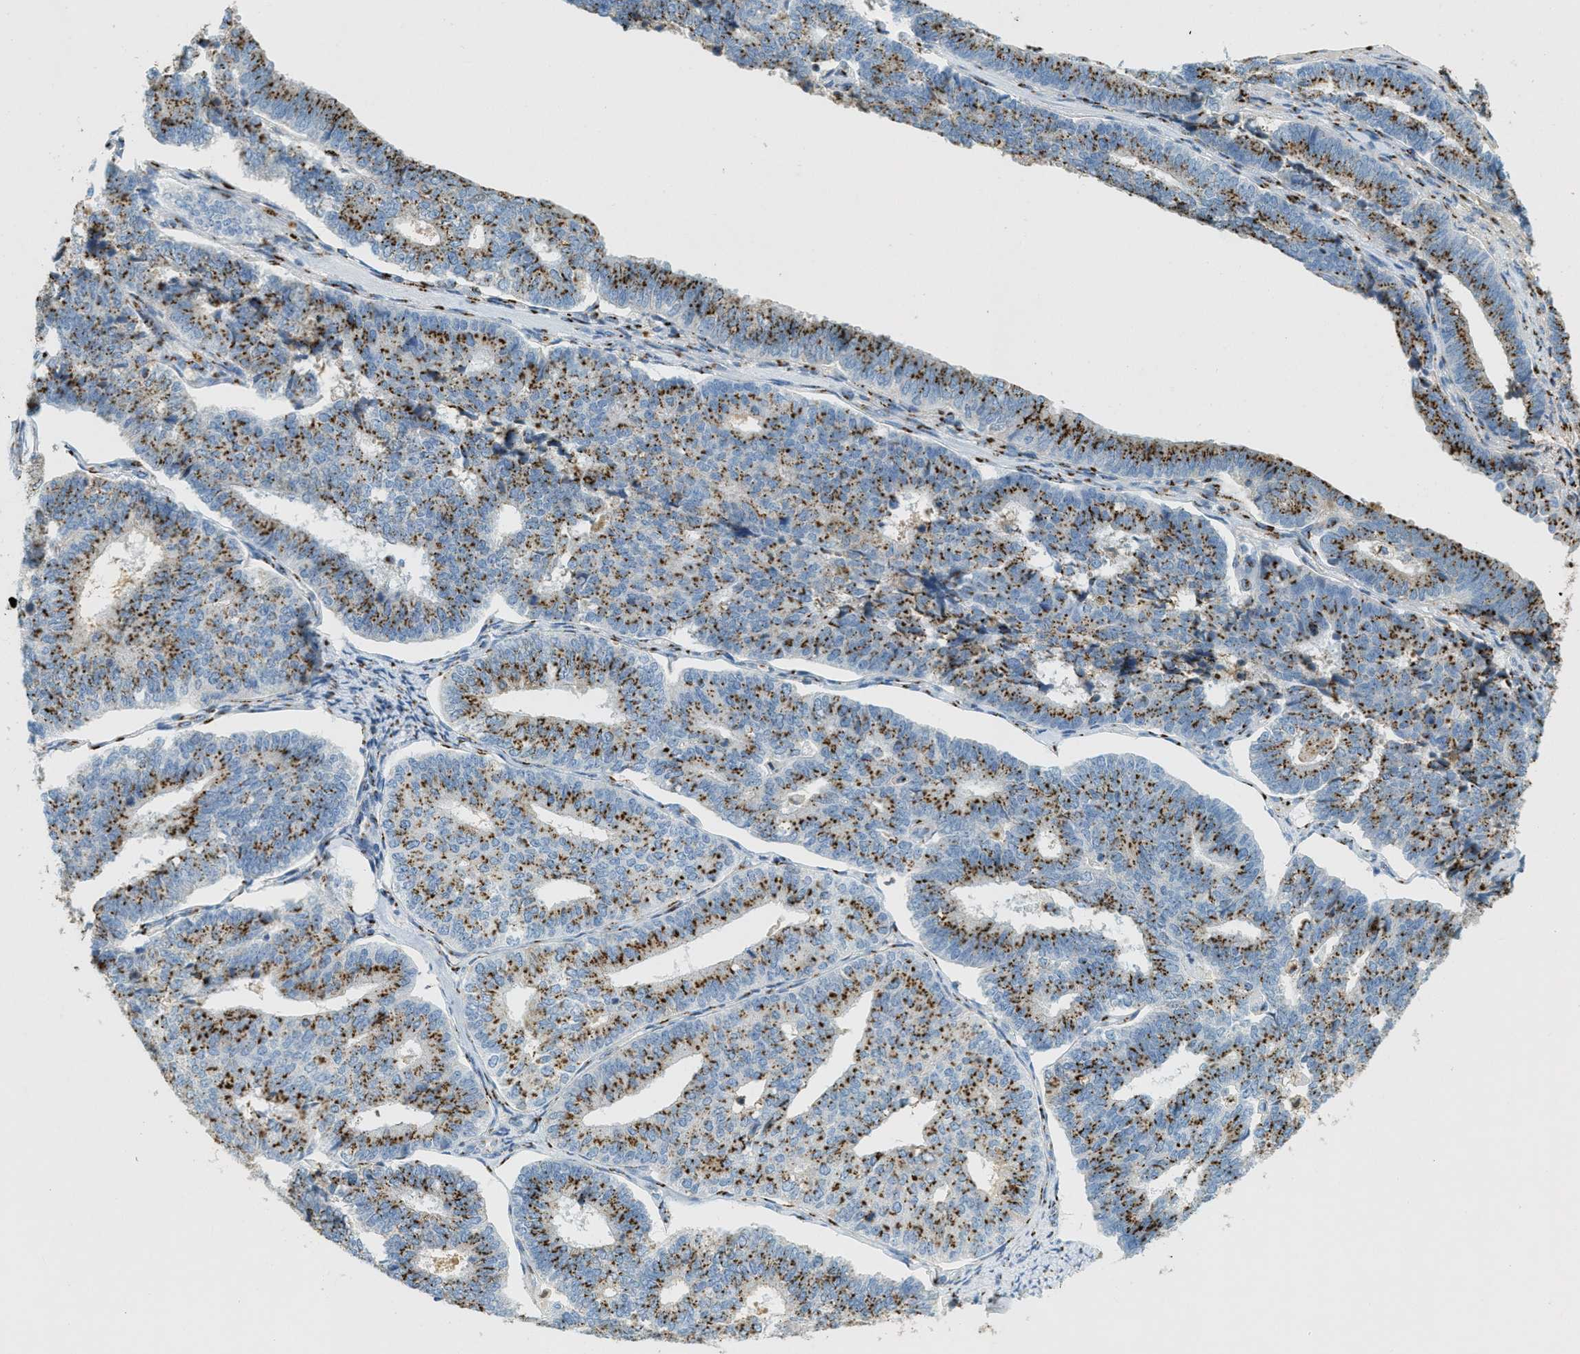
{"staining": {"intensity": "strong", "quantity": ">75%", "location": "cytoplasmic/membranous"}, "tissue": "endometrial cancer", "cell_type": "Tumor cells", "image_type": "cancer", "snomed": [{"axis": "morphology", "description": "Adenocarcinoma, NOS"}, {"axis": "topography", "description": "Endometrium"}], "caption": "Tumor cells exhibit strong cytoplasmic/membranous expression in approximately >75% of cells in endometrial cancer. (Brightfield microscopy of DAB IHC at high magnification).", "gene": "ENTPD4", "patient": {"sex": "female", "age": 70}}